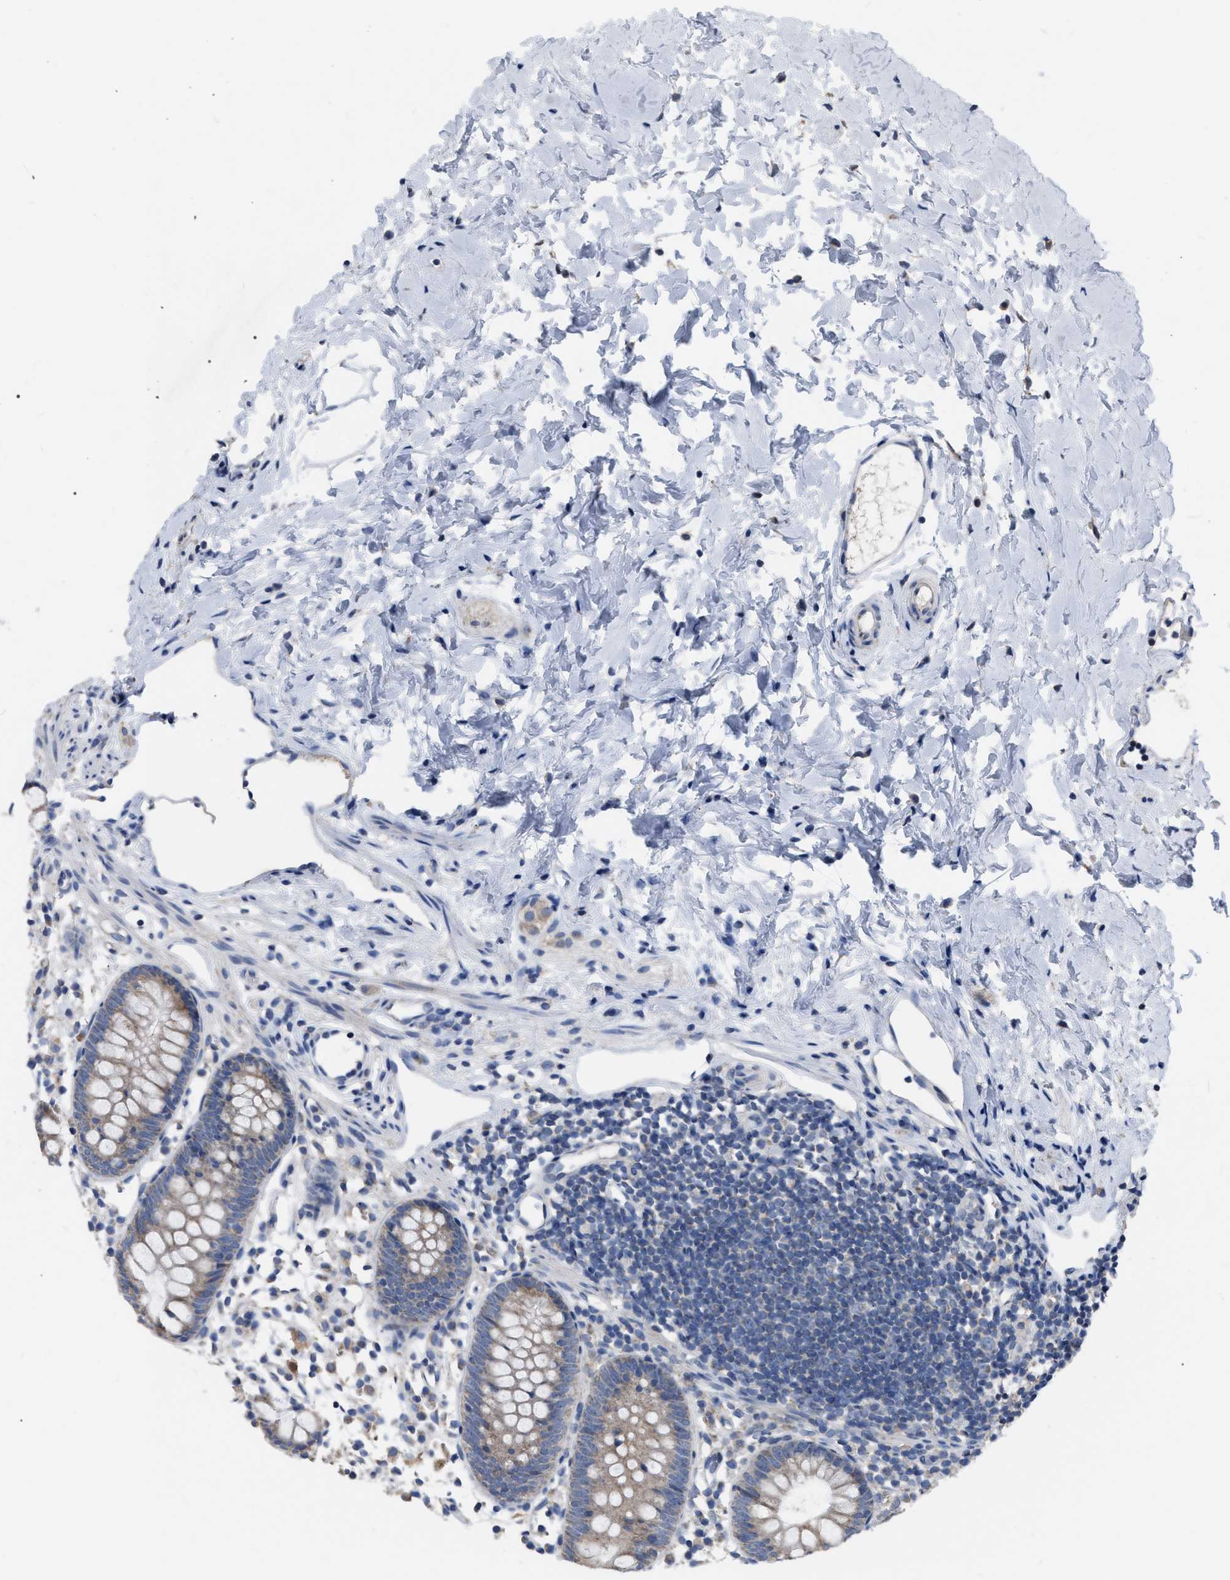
{"staining": {"intensity": "moderate", "quantity": ">75%", "location": "cytoplasmic/membranous"}, "tissue": "appendix", "cell_type": "Glandular cells", "image_type": "normal", "snomed": [{"axis": "morphology", "description": "Normal tissue, NOS"}, {"axis": "topography", "description": "Appendix"}], "caption": "This micrograph demonstrates IHC staining of benign human appendix, with medium moderate cytoplasmic/membranous positivity in approximately >75% of glandular cells.", "gene": "DDX56", "patient": {"sex": "female", "age": 20}}